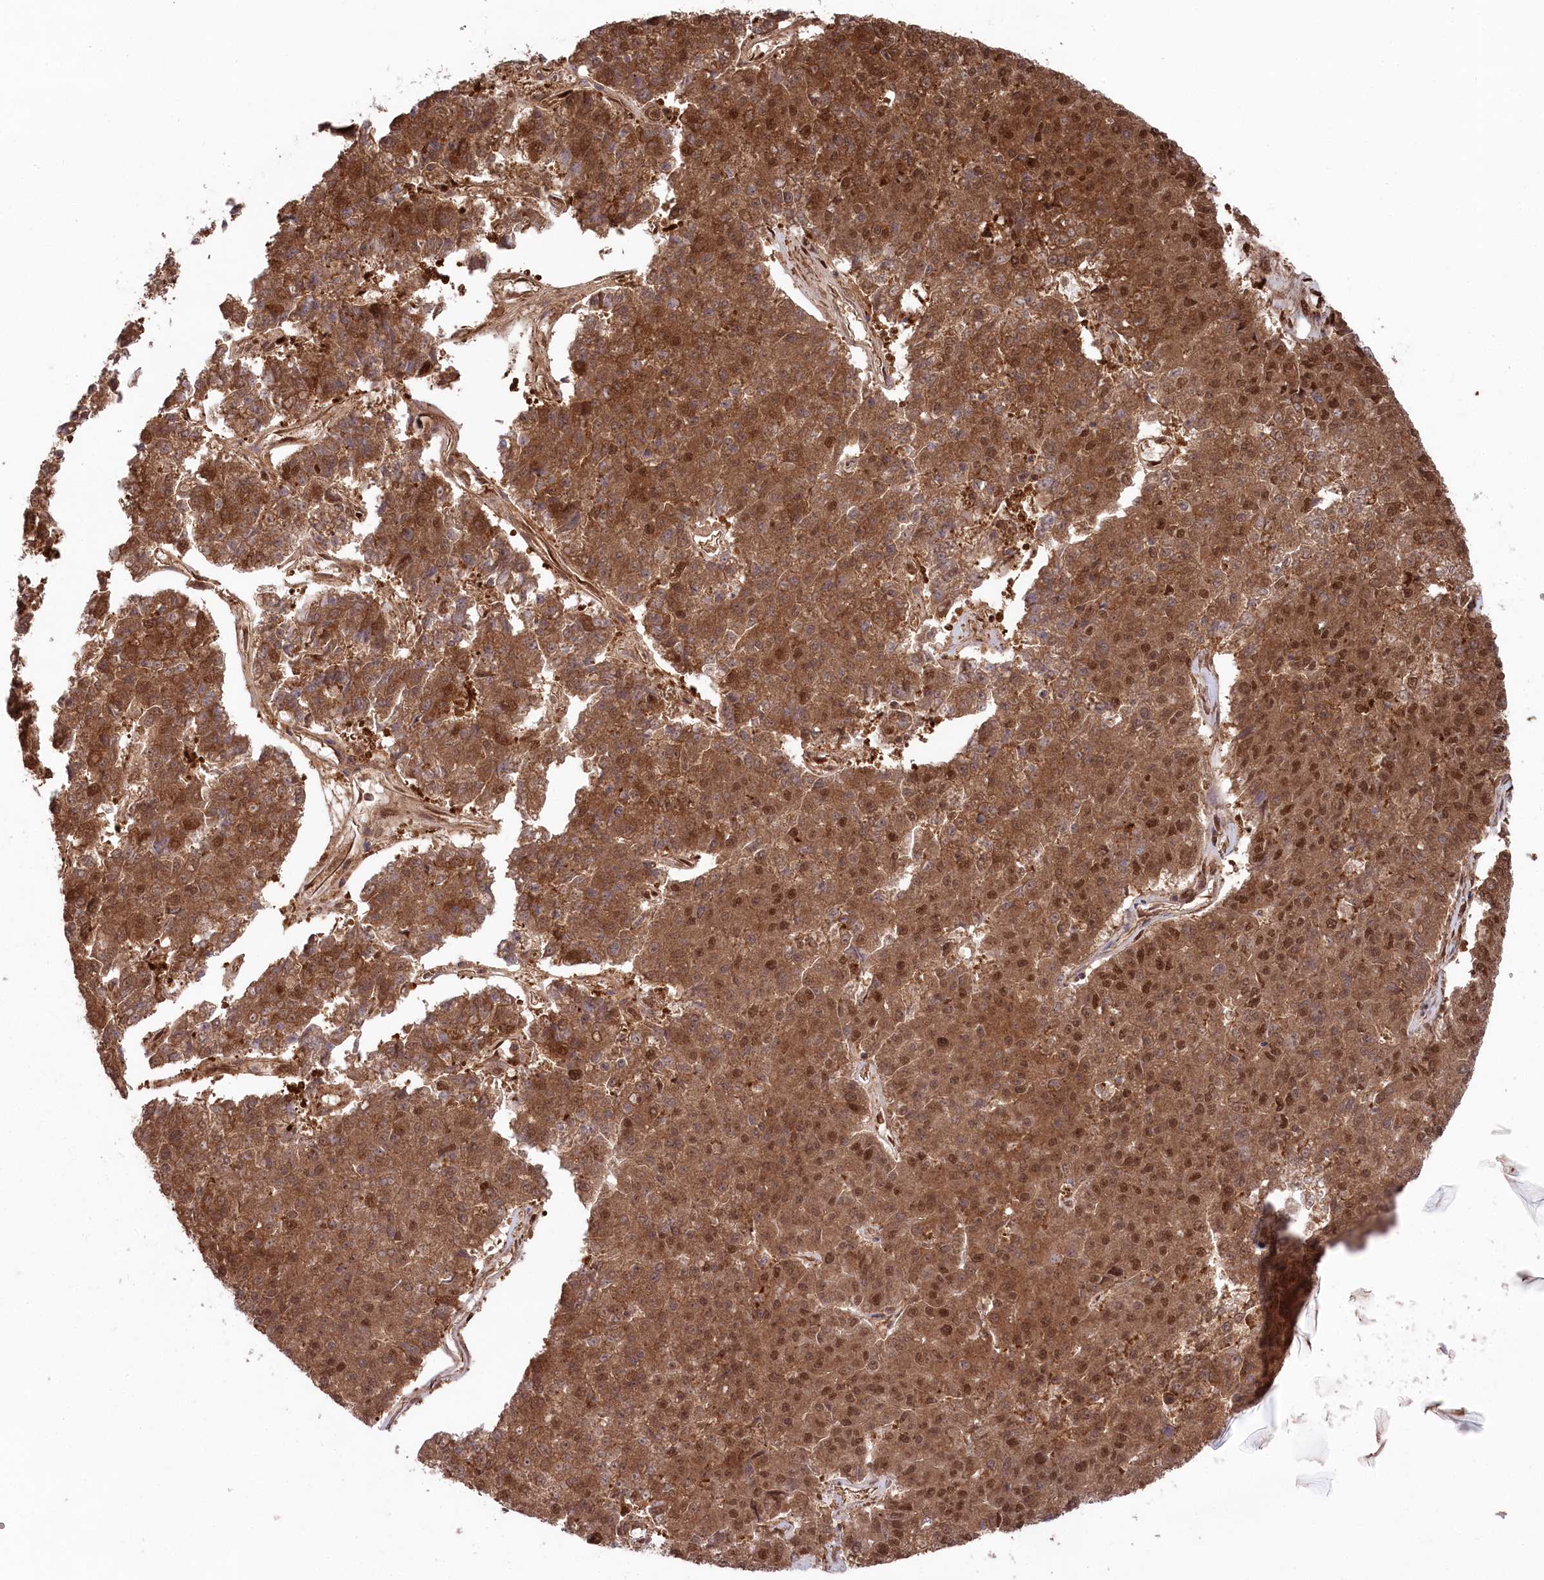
{"staining": {"intensity": "strong", "quantity": ">75%", "location": "cytoplasmic/membranous,nuclear"}, "tissue": "pancreatic cancer", "cell_type": "Tumor cells", "image_type": "cancer", "snomed": [{"axis": "morphology", "description": "Adenocarcinoma, NOS"}, {"axis": "topography", "description": "Pancreas"}], "caption": "Immunohistochemistry (IHC) micrograph of neoplastic tissue: human pancreatic adenocarcinoma stained using immunohistochemistry displays high levels of strong protein expression localized specifically in the cytoplasmic/membranous and nuclear of tumor cells, appearing as a cytoplasmic/membranous and nuclear brown color.", "gene": "PSMA1", "patient": {"sex": "male", "age": 50}}